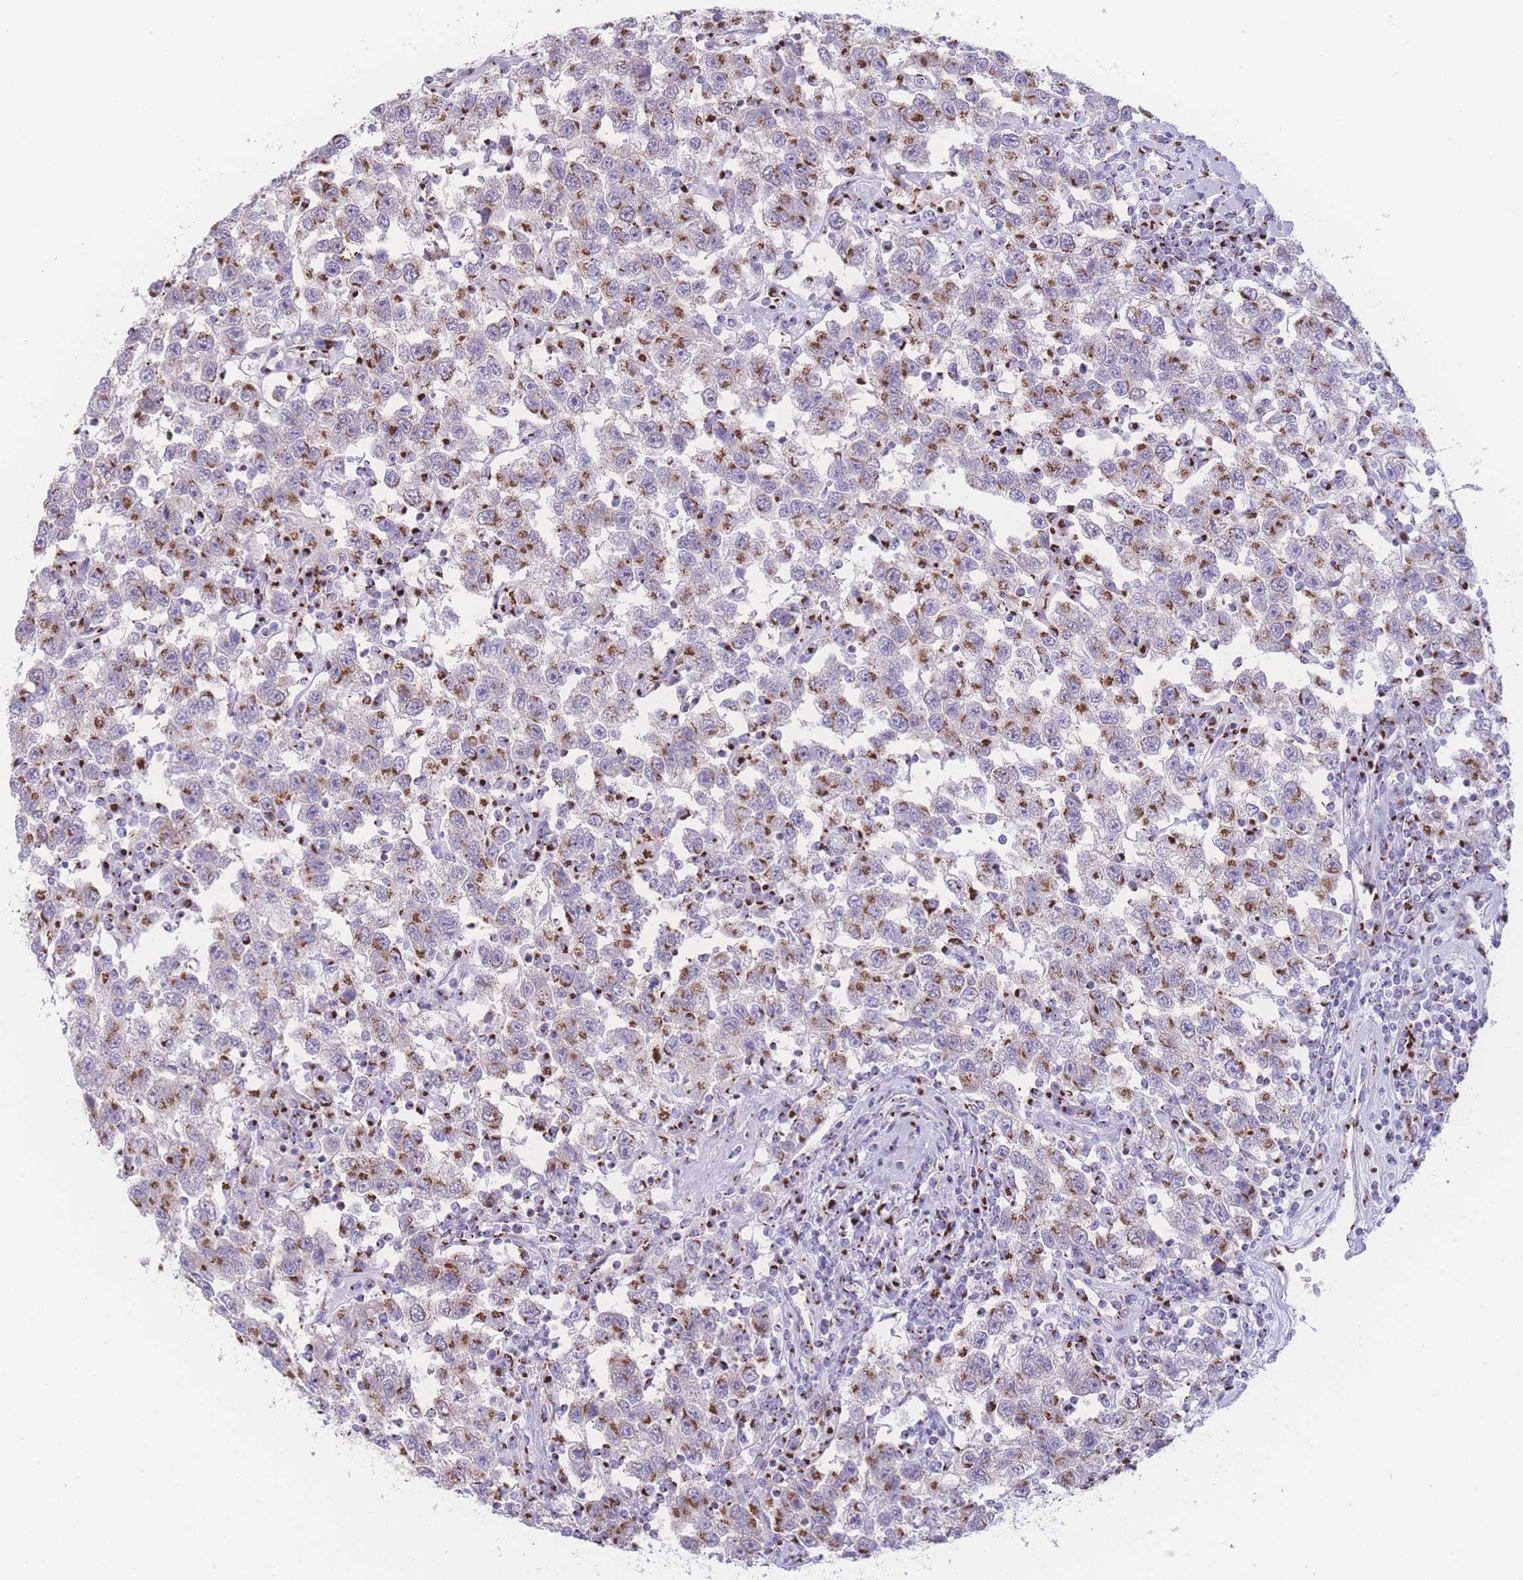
{"staining": {"intensity": "moderate", "quantity": ">75%", "location": "cytoplasmic/membranous"}, "tissue": "testis cancer", "cell_type": "Tumor cells", "image_type": "cancer", "snomed": [{"axis": "morphology", "description": "Seminoma, NOS"}, {"axis": "topography", "description": "Testis"}], "caption": "Moderate cytoplasmic/membranous protein positivity is seen in approximately >75% of tumor cells in testis cancer (seminoma). Using DAB (brown) and hematoxylin (blue) stains, captured at high magnification using brightfield microscopy.", "gene": "GOLM2", "patient": {"sex": "male", "age": 41}}